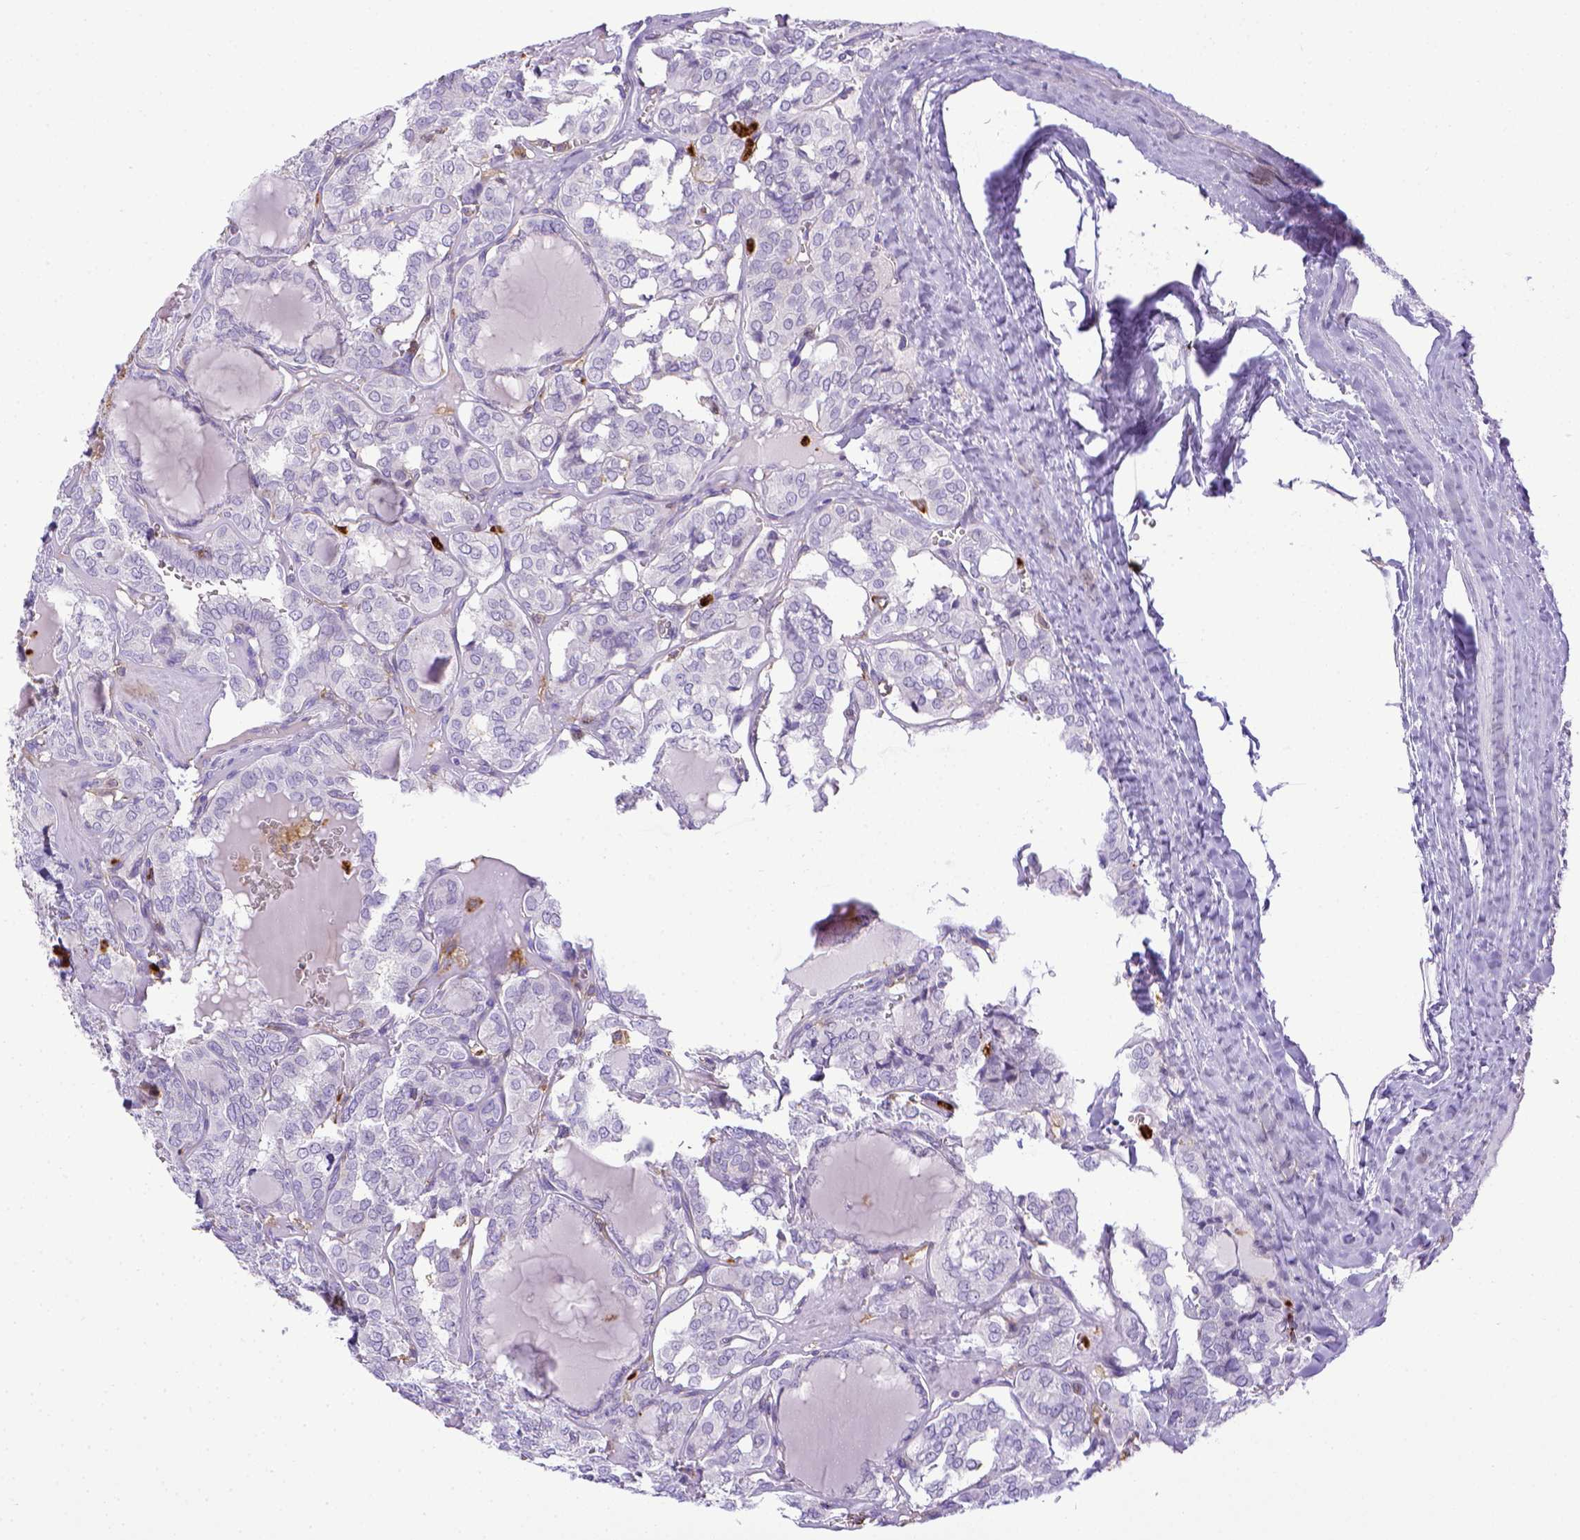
{"staining": {"intensity": "negative", "quantity": "none", "location": "none"}, "tissue": "thyroid cancer", "cell_type": "Tumor cells", "image_type": "cancer", "snomed": [{"axis": "morphology", "description": "Papillary adenocarcinoma, NOS"}, {"axis": "topography", "description": "Thyroid gland"}], "caption": "Protein analysis of thyroid cancer exhibits no significant positivity in tumor cells.", "gene": "ITGAM", "patient": {"sex": "female", "age": 41}}